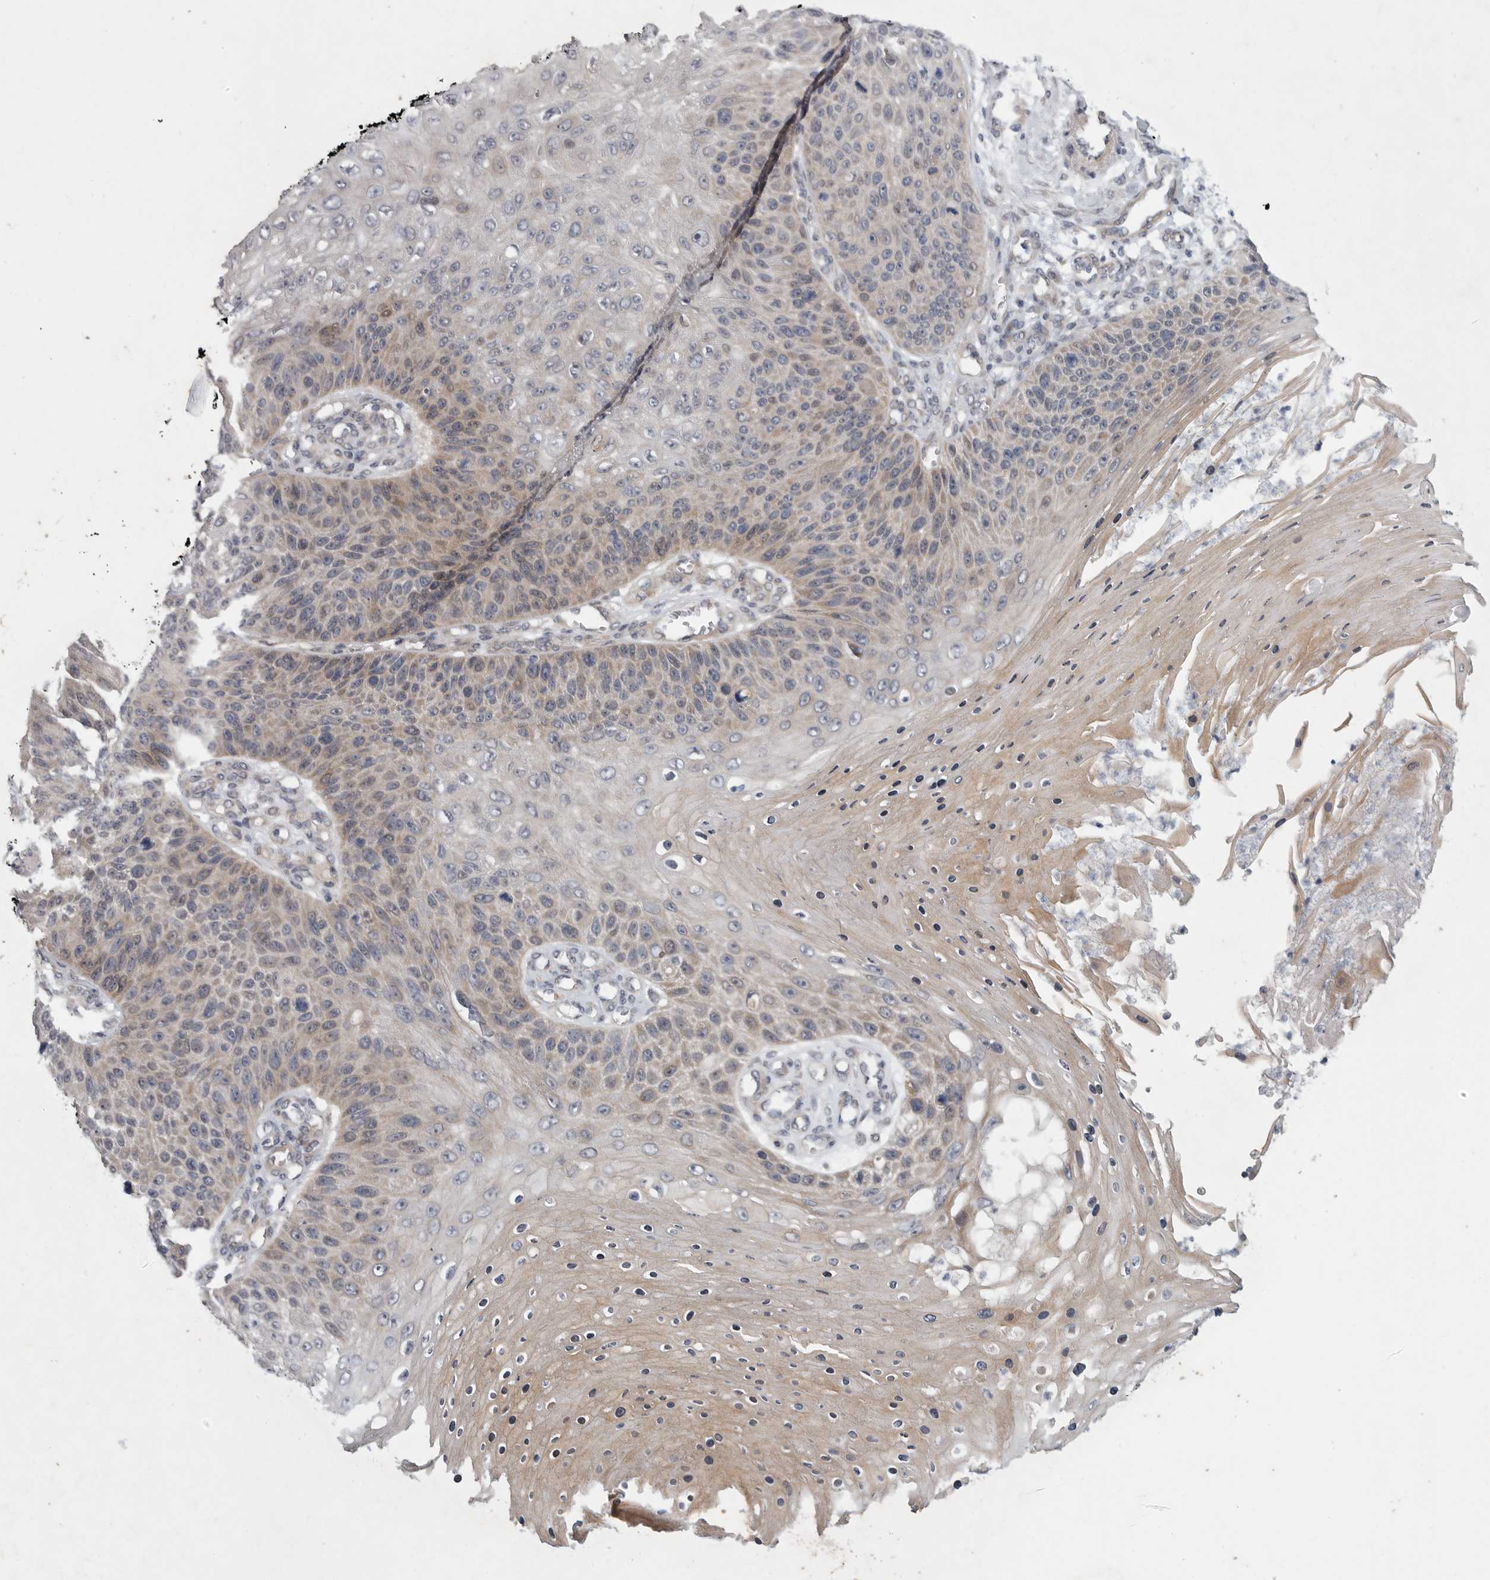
{"staining": {"intensity": "weak", "quantity": "25%-75%", "location": "cytoplasmic/membranous"}, "tissue": "skin cancer", "cell_type": "Tumor cells", "image_type": "cancer", "snomed": [{"axis": "morphology", "description": "Squamous cell carcinoma, NOS"}, {"axis": "topography", "description": "Skin"}], "caption": "IHC (DAB) staining of skin cancer displays weak cytoplasmic/membranous protein expression in about 25%-75% of tumor cells. (DAB (3,3'-diaminobenzidine) = brown stain, brightfield microscopy at high magnification).", "gene": "FBXO43", "patient": {"sex": "female", "age": 88}}